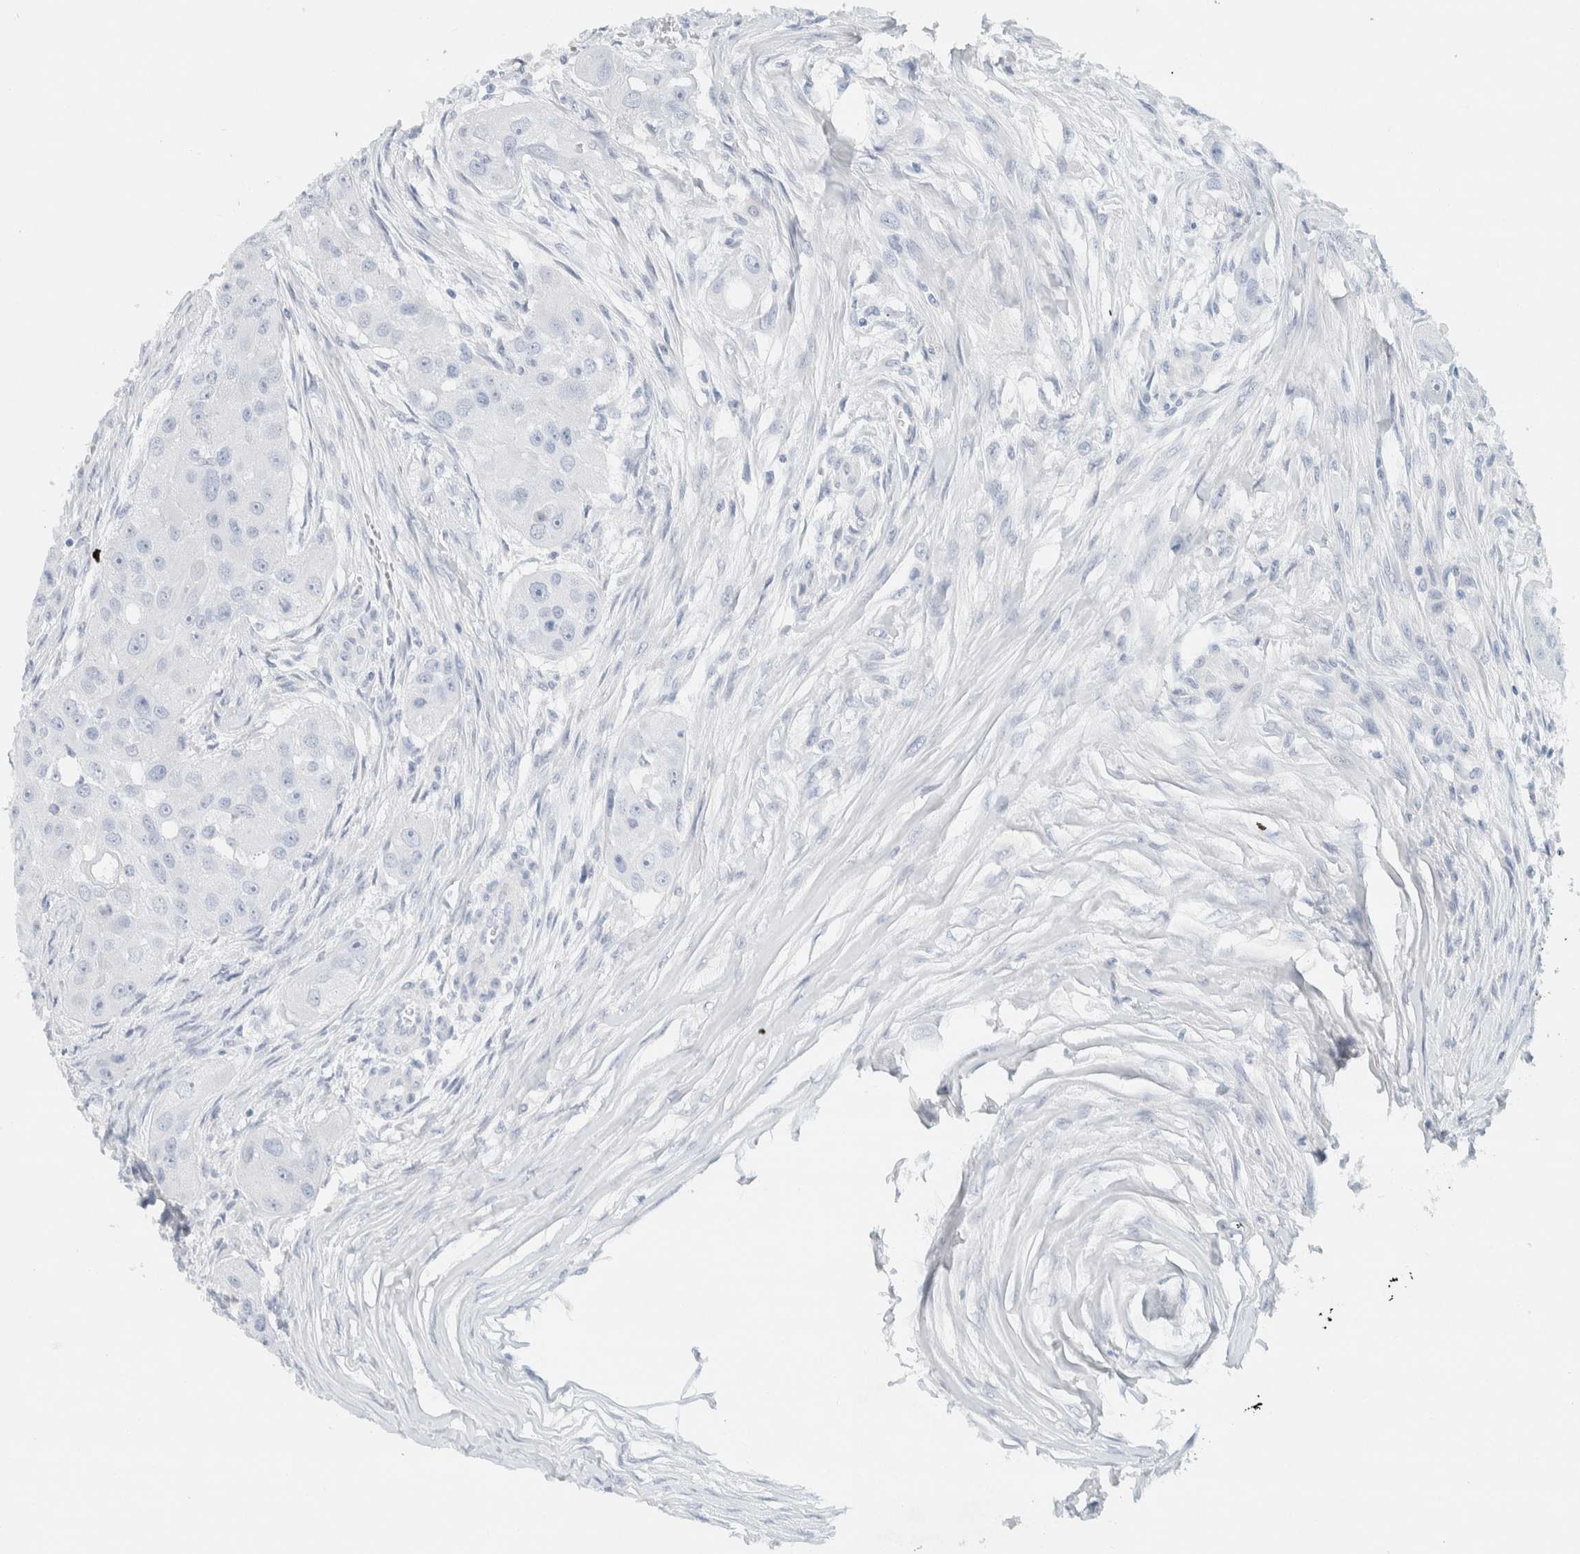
{"staining": {"intensity": "negative", "quantity": "none", "location": "none"}, "tissue": "head and neck cancer", "cell_type": "Tumor cells", "image_type": "cancer", "snomed": [{"axis": "morphology", "description": "Normal tissue, NOS"}, {"axis": "morphology", "description": "Squamous cell carcinoma, NOS"}, {"axis": "topography", "description": "Skeletal muscle"}, {"axis": "topography", "description": "Head-Neck"}], "caption": "Micrograph shows no significant protein staining in tumor cells of head and neck cancer (squamous cell carcinoma).", "gene": "ALOX12B", "patient": {"sex": "male", "age": 51}}